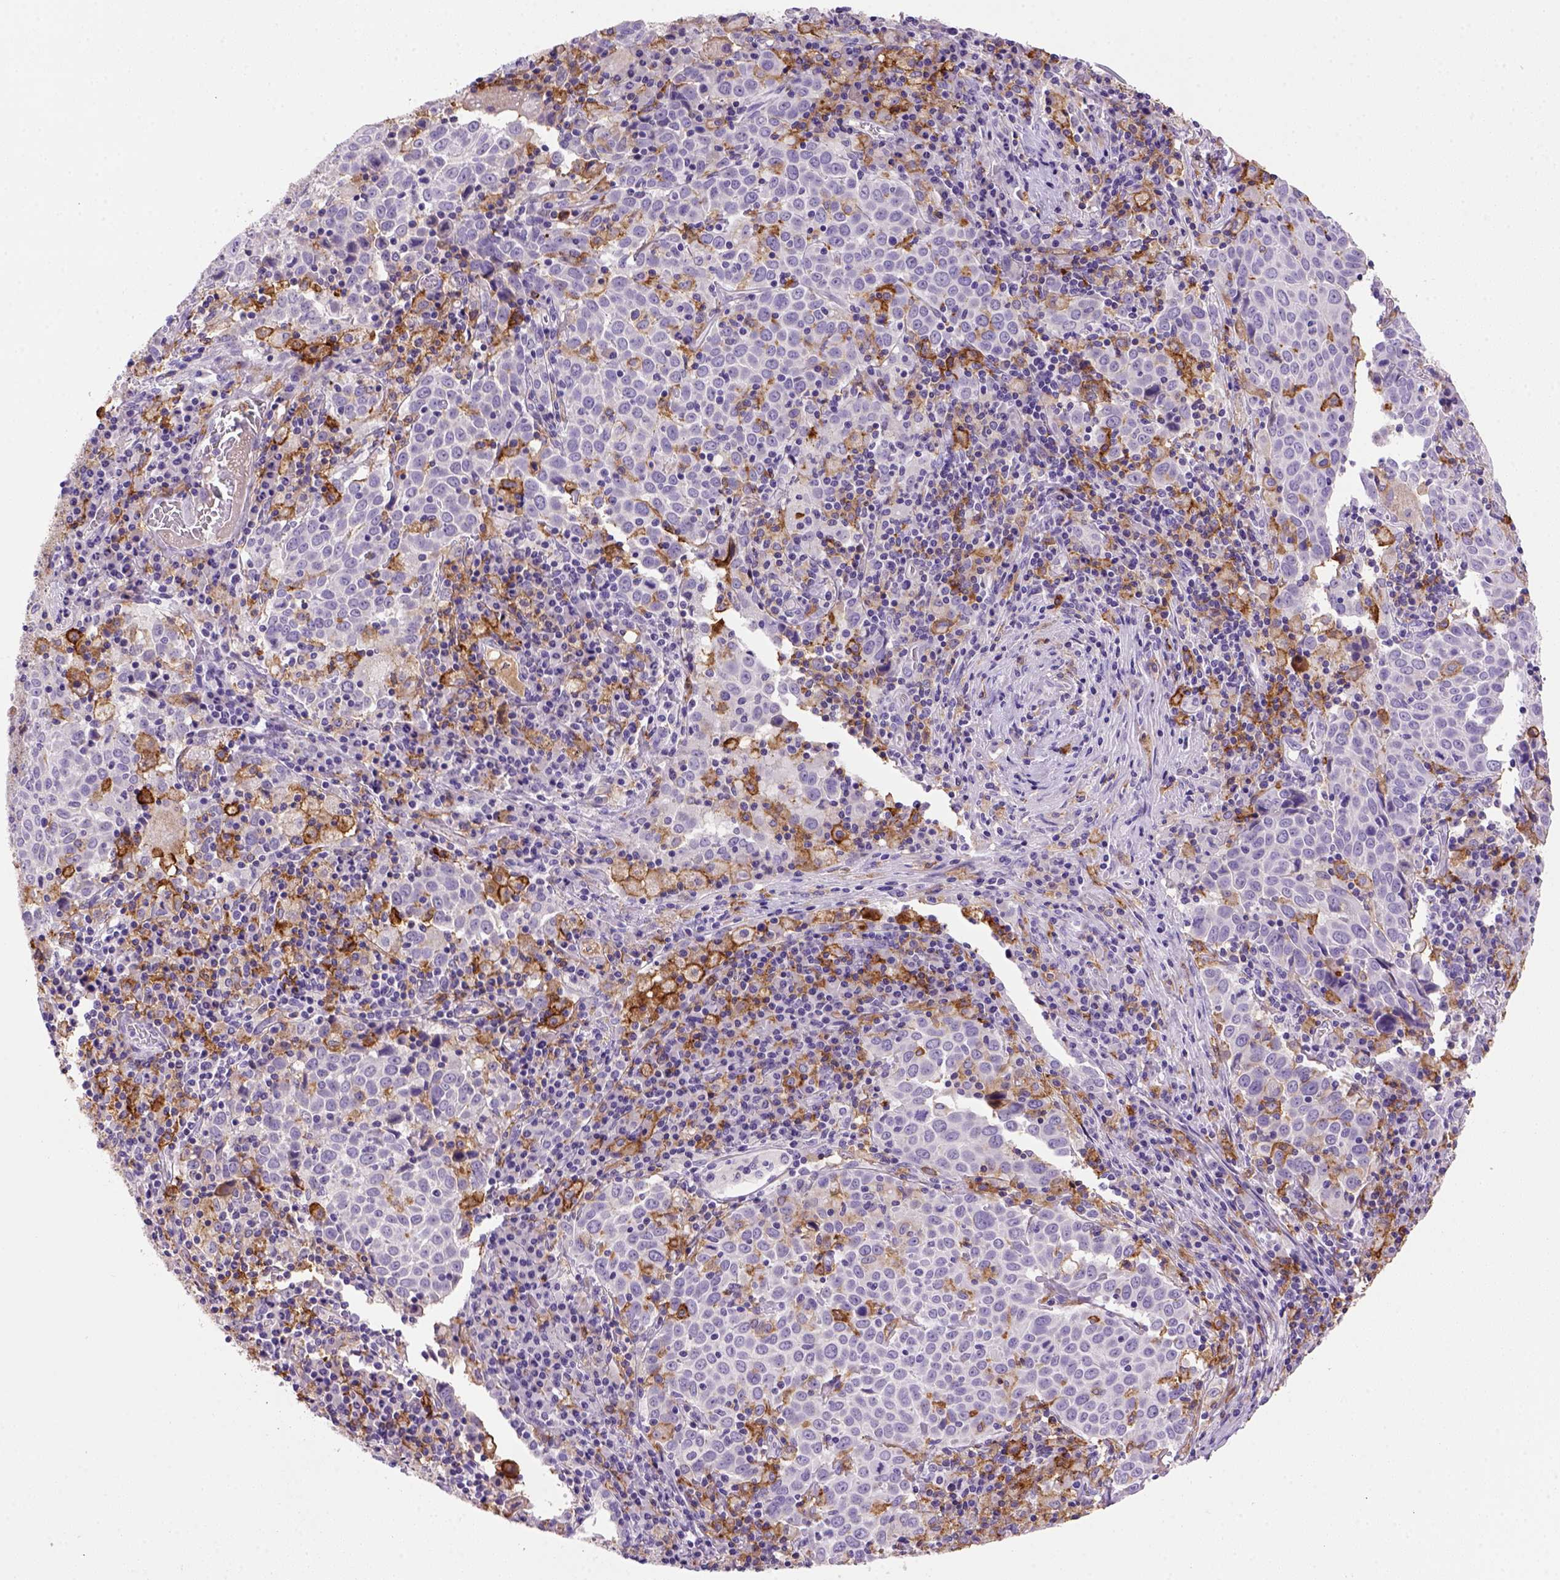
{"staining": {"intensity": "negative", "quantity": "none", "location": "none"}, "tissue": "lung cancer", "cell_type": "Tumor cells", "image_type": "cancer", "snomed": [{"axis": "morphology", "description": "Squamous cell carcinoma, NOS"}, {"axis": "topography", "description": "Lung"}], "caption": "This image is of lung cancer stained with immunohistochemistry (IHC) to label a protein in brown with the nuclei are counter-stained blue. There is no positivity in tumor cells.", "gene": "CD14", "patient": {"sex": "male", "age": 57}}